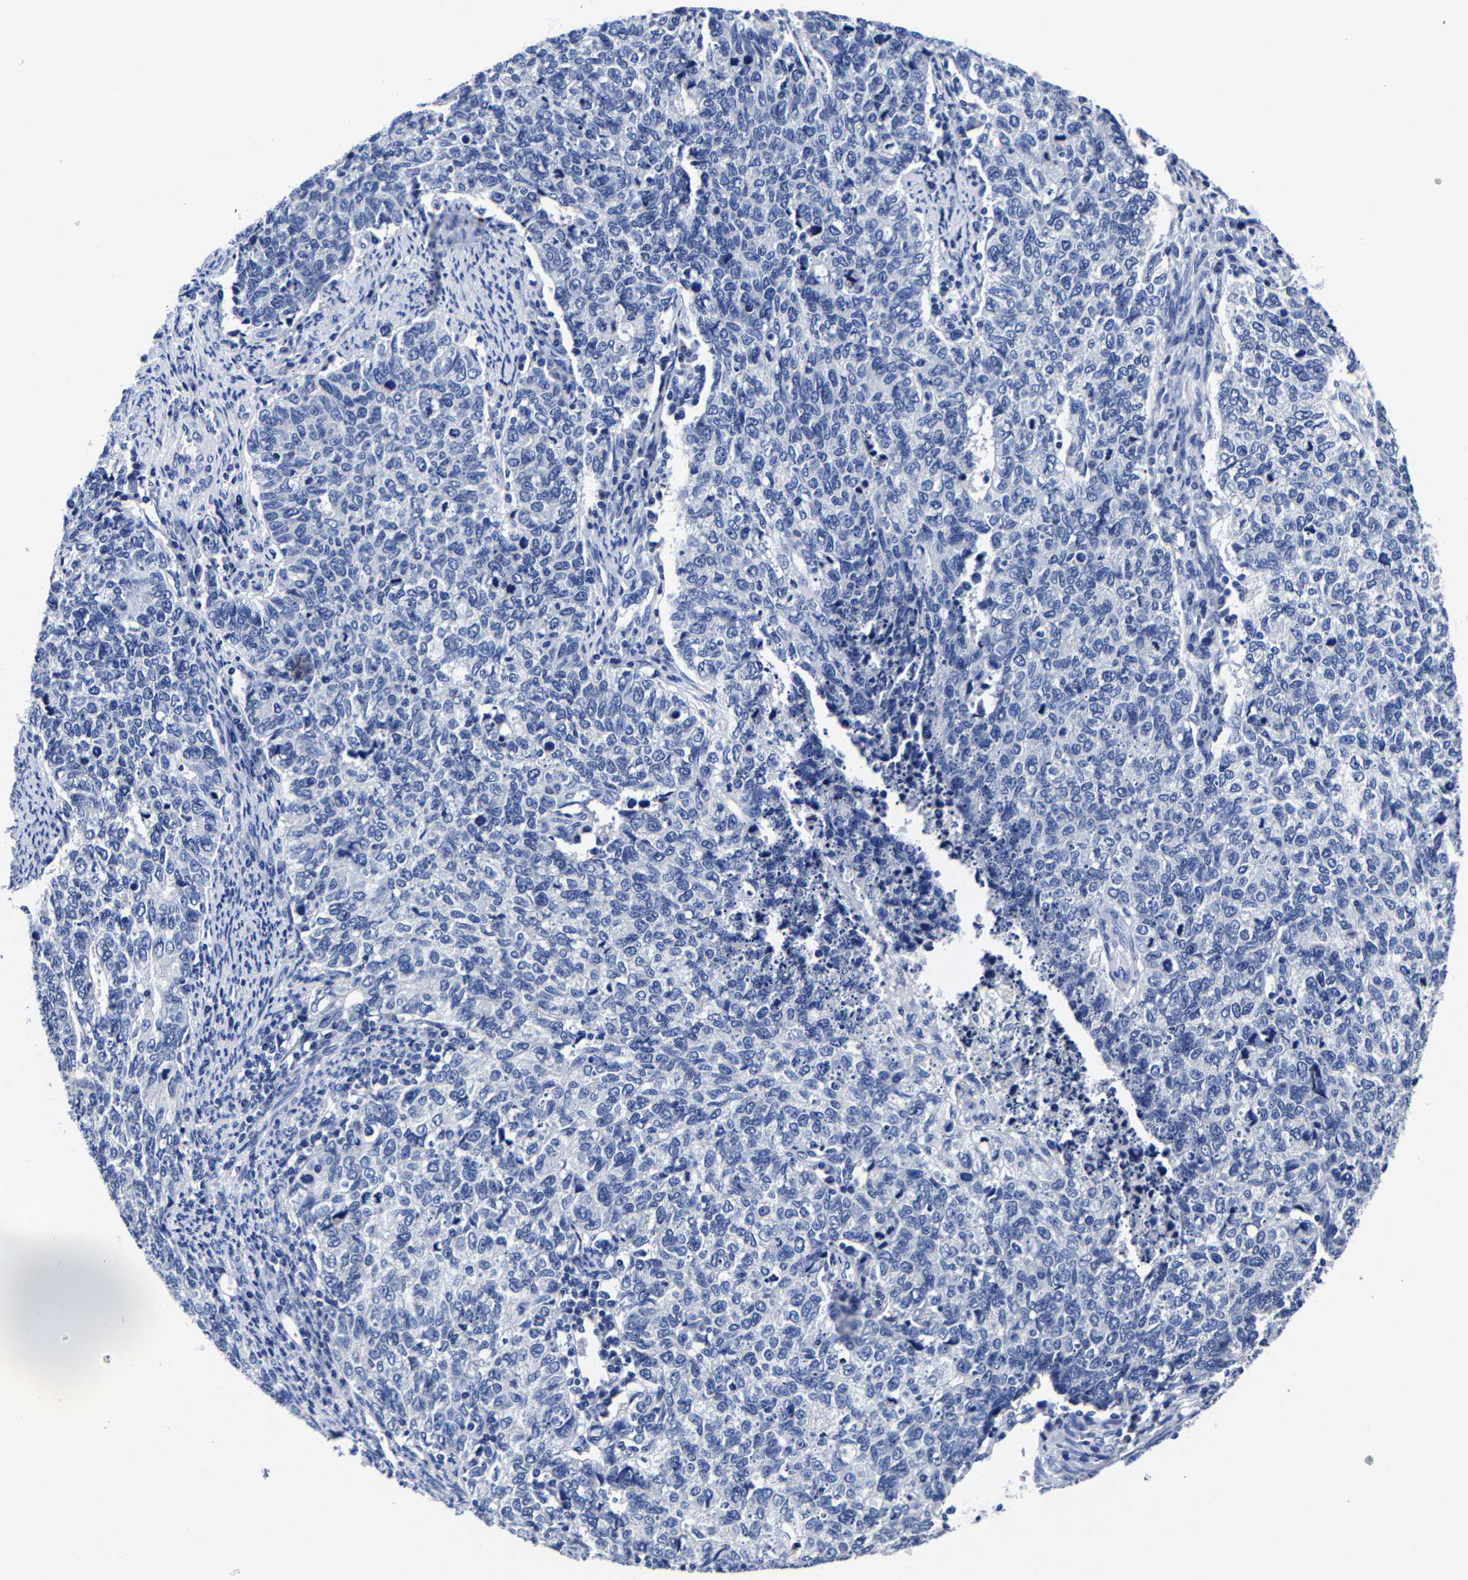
{"staining": {"intensity": "negative", "quantity": "none", "location": "none"}, "tissue": "cervical cancer", "cell_type": "Tumor cells", "image_type": "cancer", "snomed": [{"axis": "morphology", "description": "Squamous cell carcinoma, NOS"}, {"axis": "topography", "description": "Cervix"}], "caption": "Immunohistochemical staining of human cervical cancer displays no significant expression in tumor cells. (DAB (3,3'-diaminobenzidine) IHC visualized using brightfield microscopy, high magnification).", "gene": "CPA2", "patient": {"sex": "female", "age": 63}}